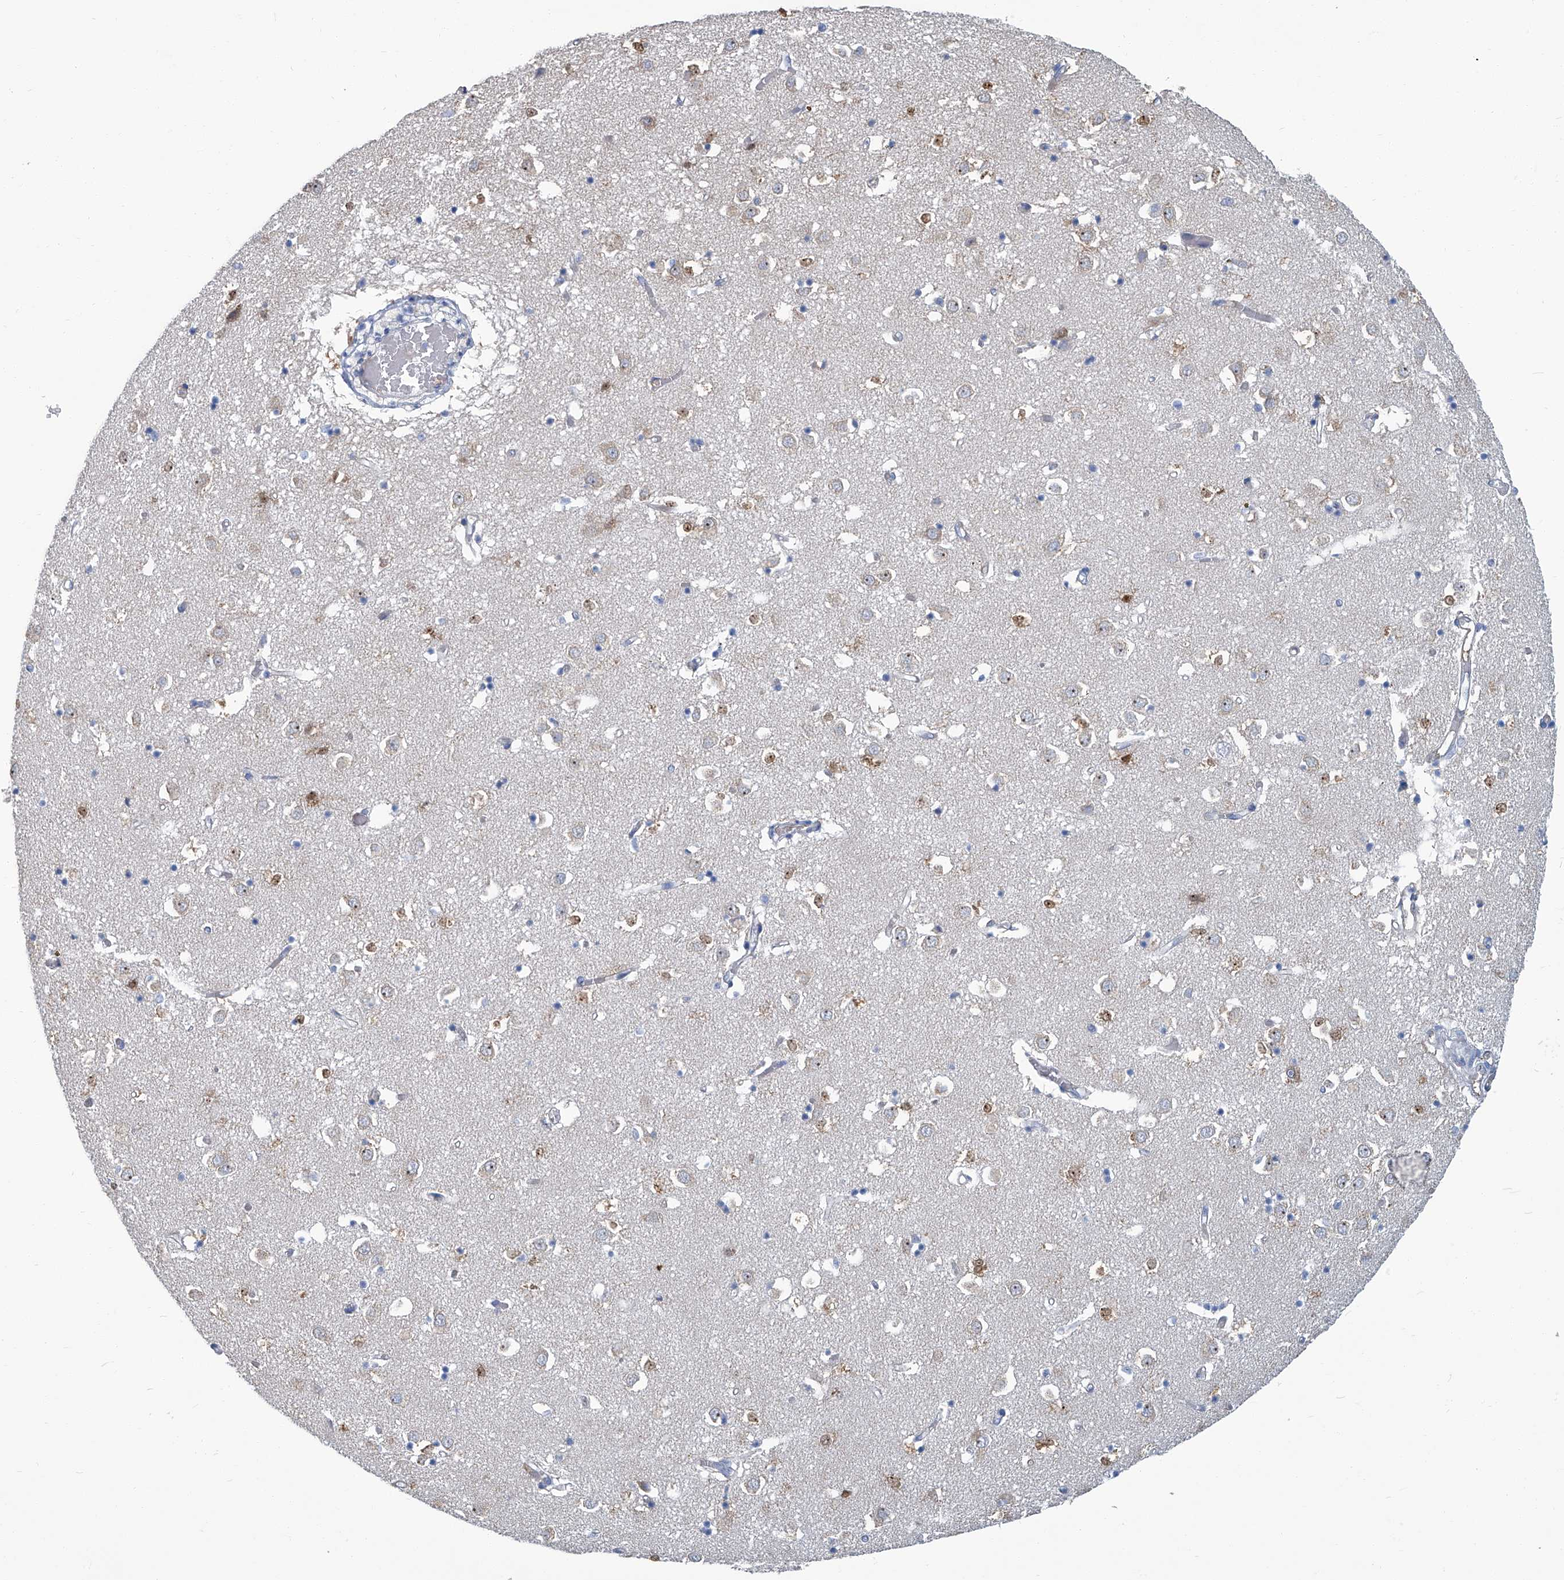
{"staining": {"intensity": "moderate", "quantity": "<25%", "location": "nuclear"}, "tissue": "caudate", "cell_type": "Glial cells", "image_type": "normal", "snomed": [{"axis": "morphology", "description": "Normal tissue, NOS"}, {"axis": "topography", "description": "Lateral ventricle wall"}], "caption": "Human caudate stained with a brown dye exhibits moderate nuclear positive staining in approximately <25% of glial cells.", "gene": "PFKL", "patient": {"sex": "male", "age": 70}}